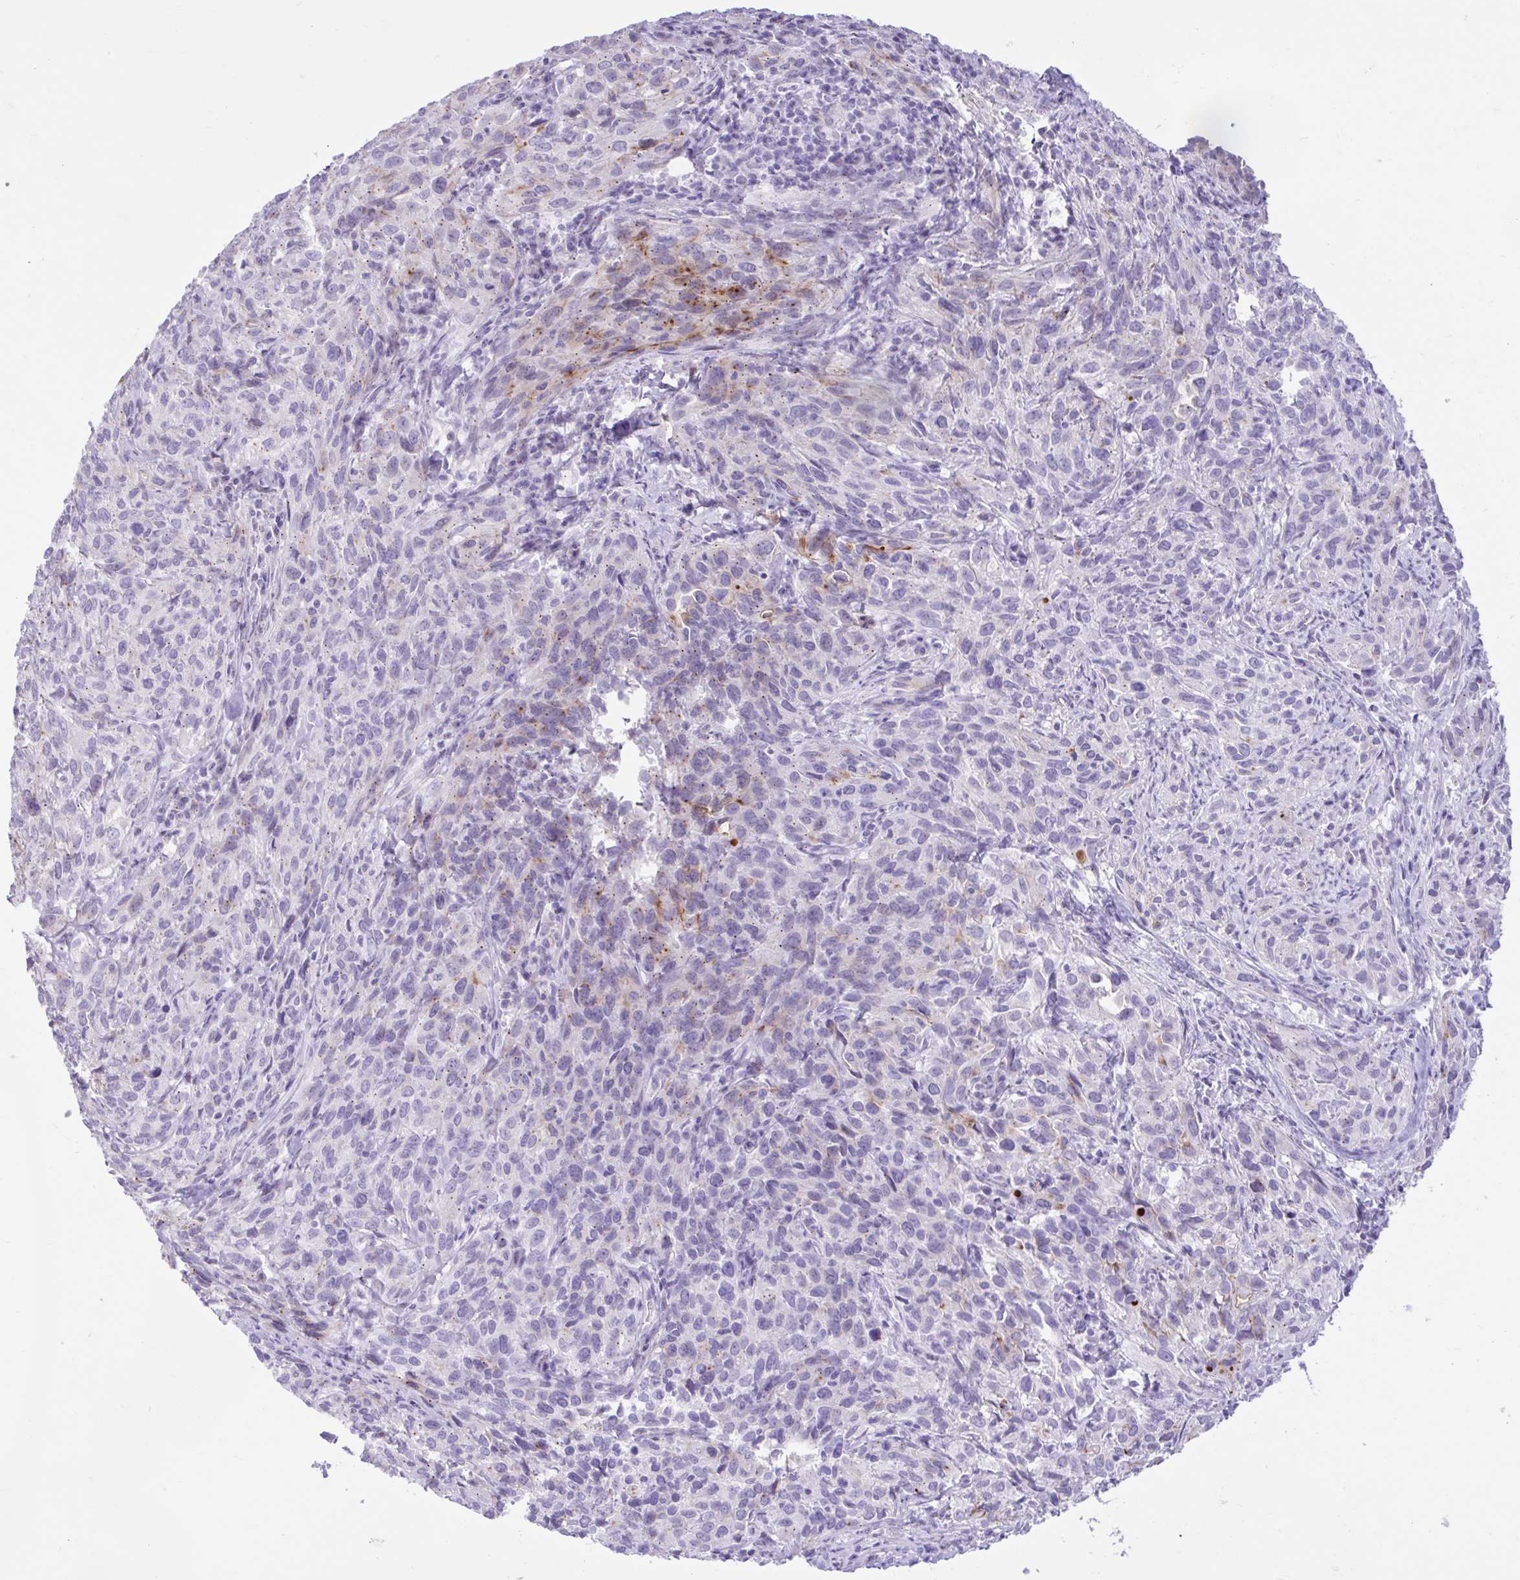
{"staining": {"intensity": "moderate", "quantity": "<25%", "location": "cytoplasmic/membranous"}, "tissue": "cervical cancer", "cell_type": "Tumor cells", "image_type": "cancer", "snomed": [{"axis": "morphology", "description": "Squamous cell carcinoma, NOS"}, {"axis": "topography", "description": "Cervix"}], "caption": "A photomicrograph of cervical squamous cell carcinoma stained for a protein exhibits moderate cytoplasmic/membranous brown staining in tumor cells.", "gene": "REEP1", "patient": {"sex": "female", "age": 51}}